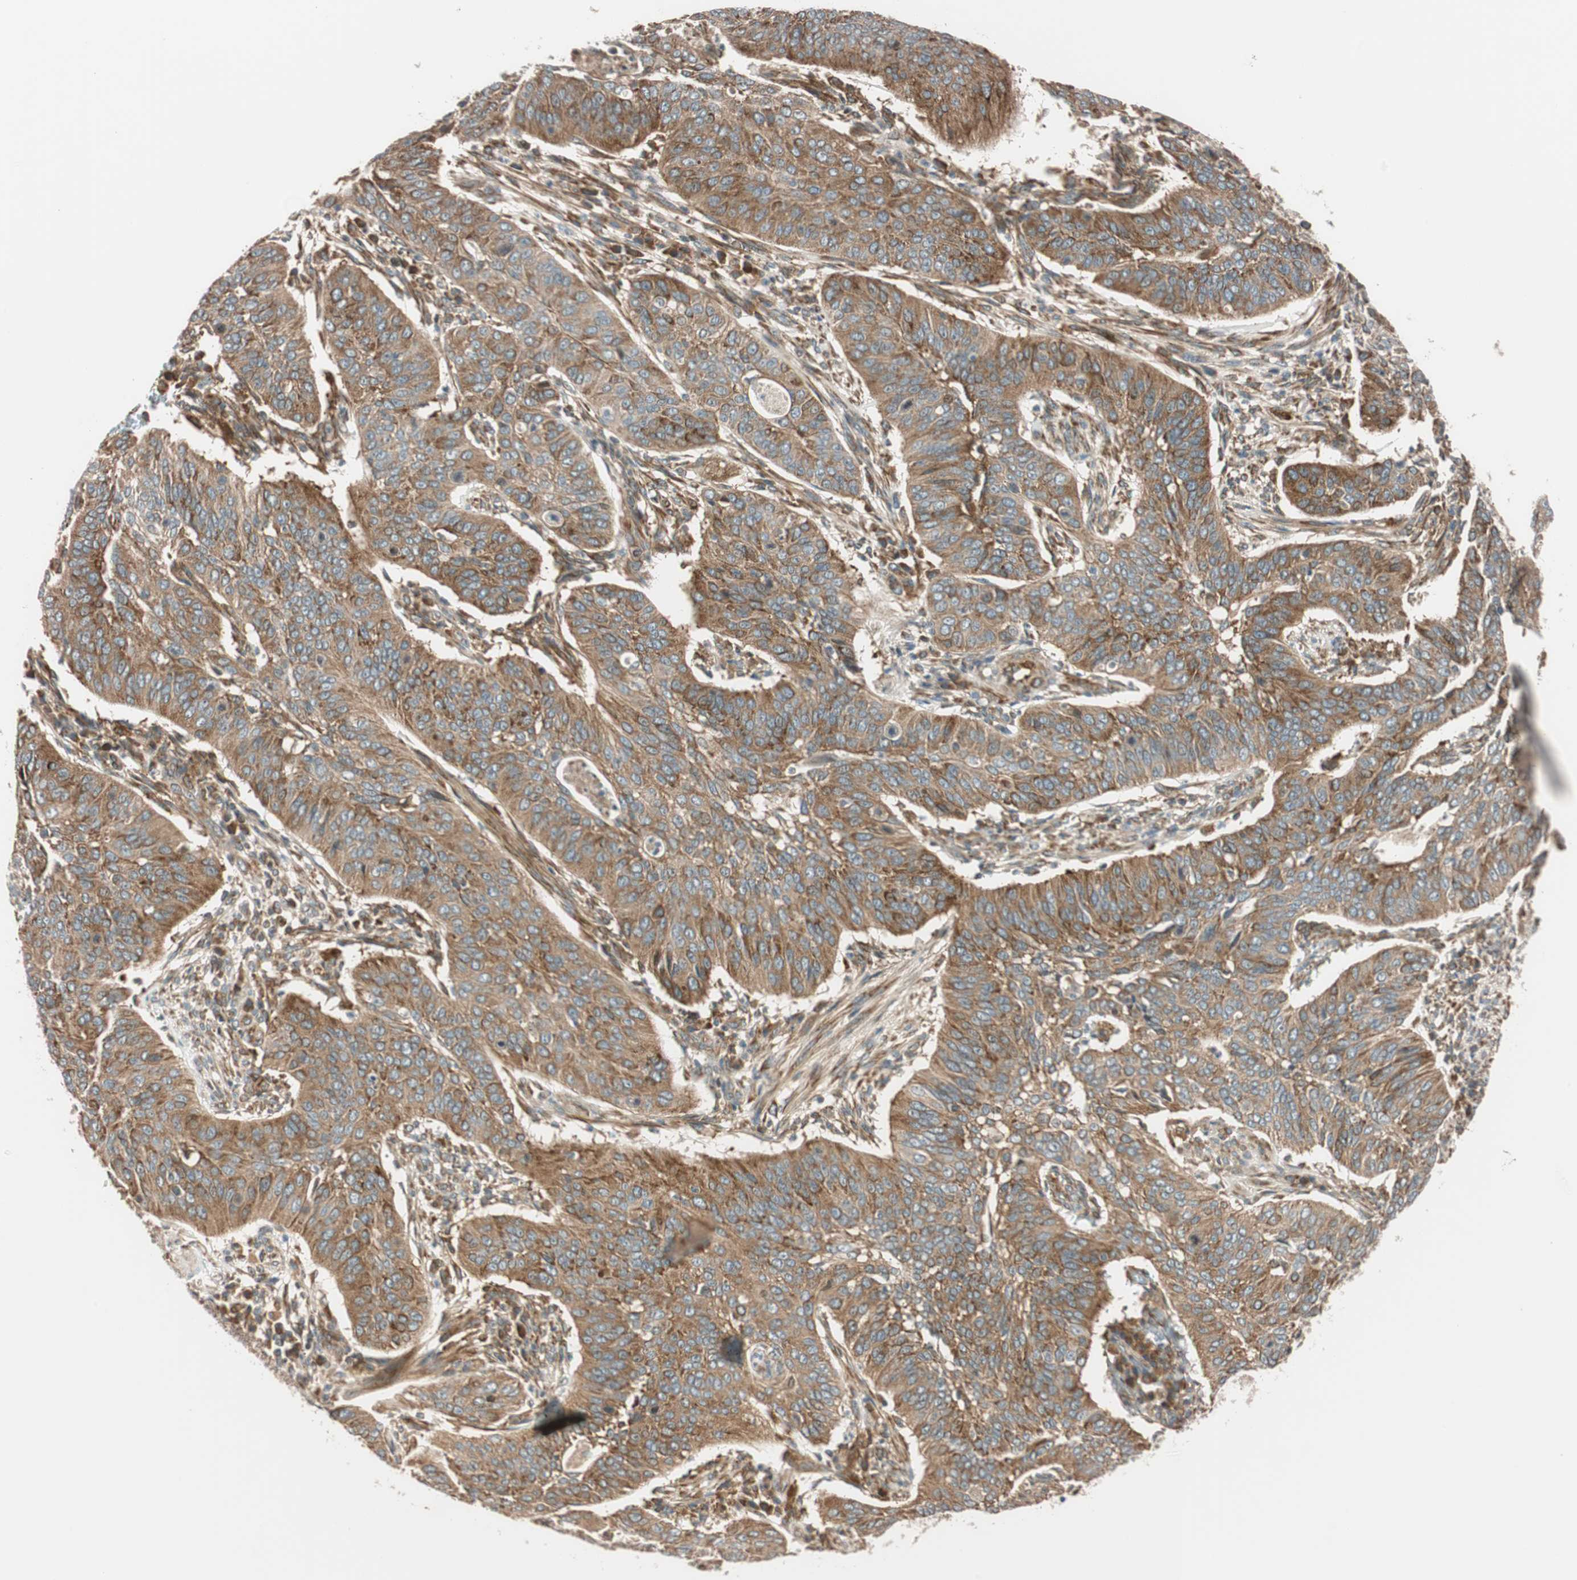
{"staining": {"intensity": "moderate", "quantity": ">75%", "location": "cytoplasmic/membranous"}, "tissue": "cervical cancer", "cell_type": "Tumor cells", "image_type": "cancer", "snomed": [{"axis": "morphology", "description": "Squamous cell carcinoma, NOS"}, {"axis": "topography", "description": "Cervix"}], "caption": "Squamous cell carcinoma (cervical) stained with a protein marker demonstrates moderate staining in tumor cells.", "gene": "ABI1", "patient": {"sex": "female", "age": 39}}